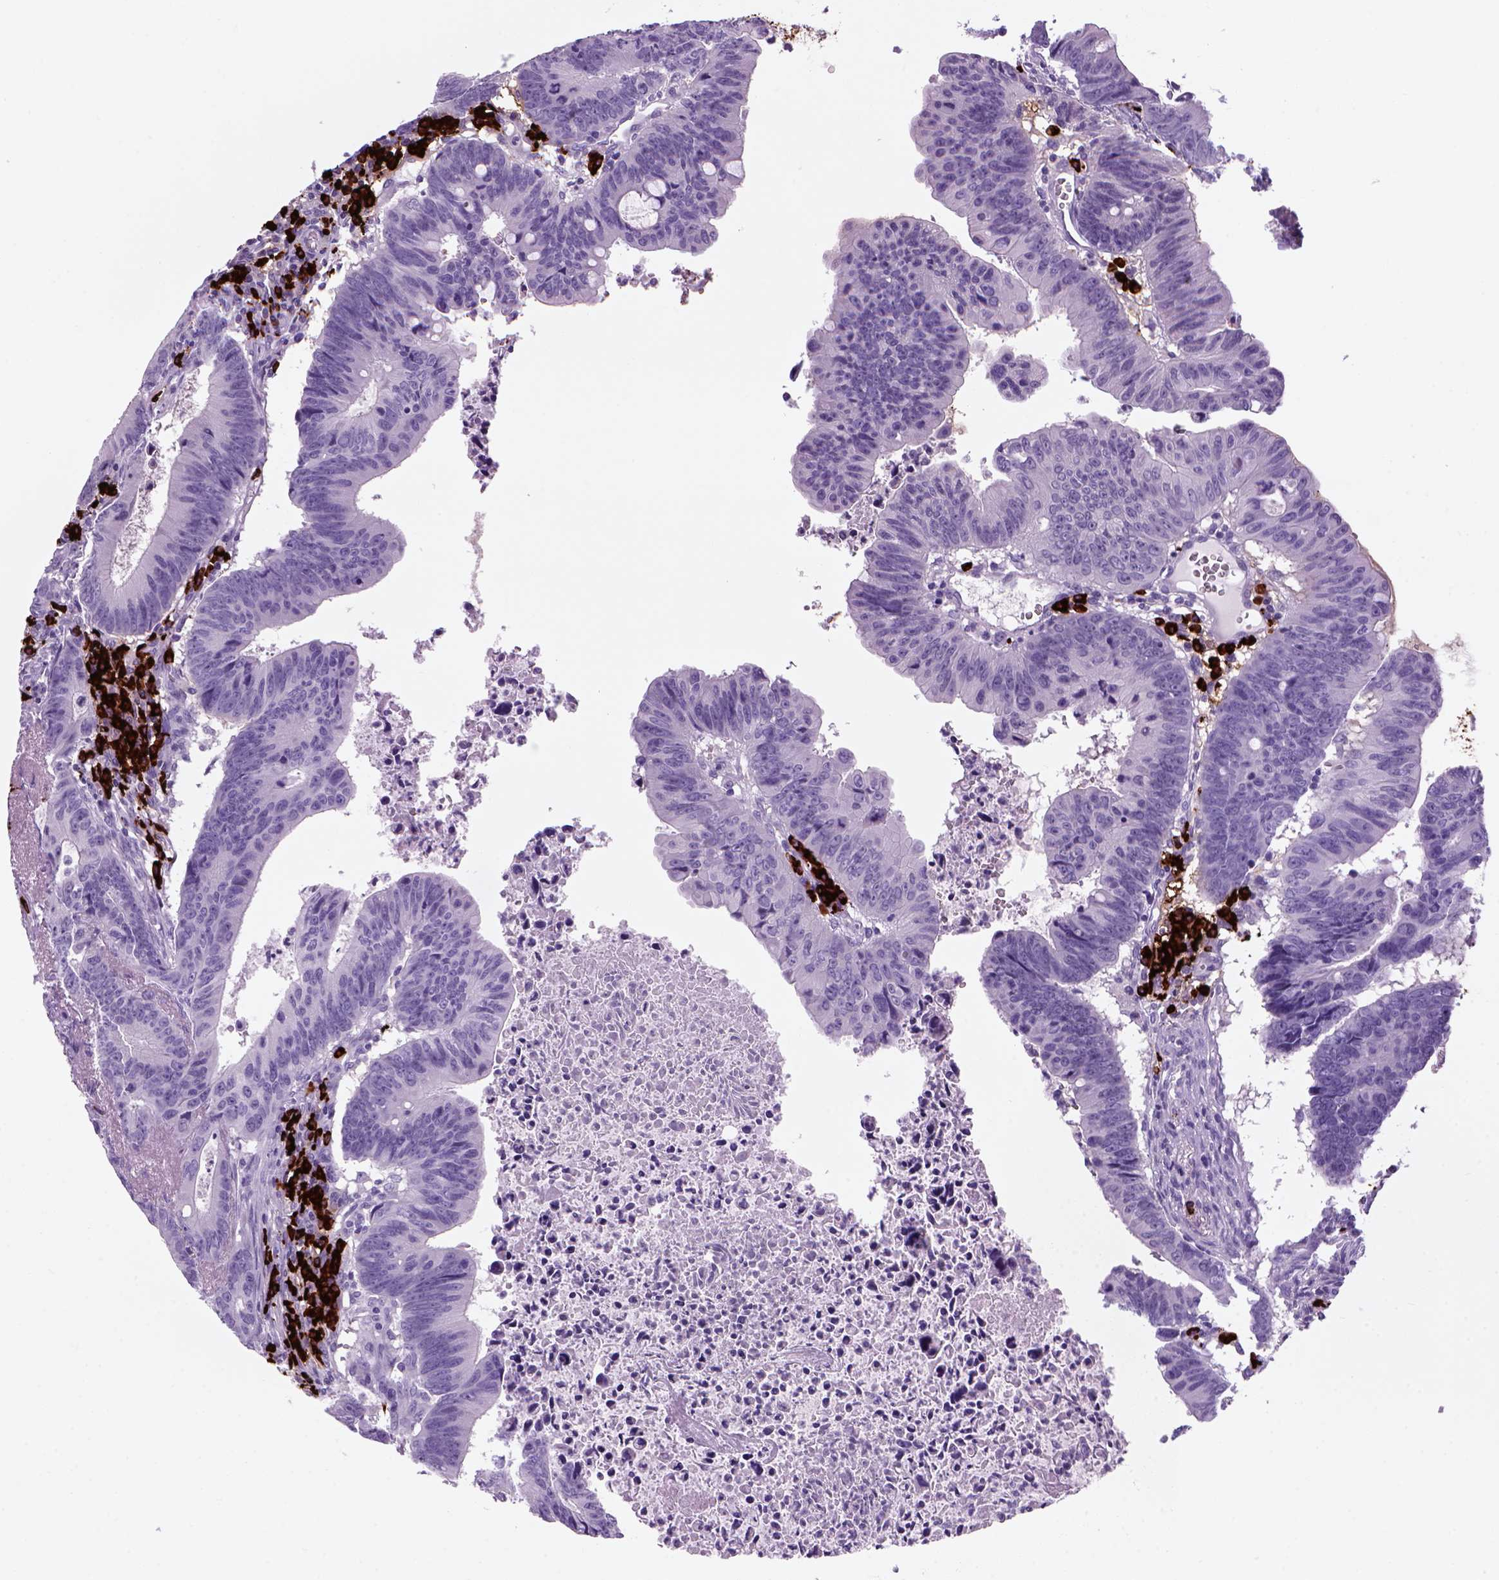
{"staining": {"intensity": "negative", "quantity": "none", "location": "none"}, "tissue": "colorectal cancer", "cell_type": "Tumor cells", "image_type": "cancer", "snomed": [{"axis": "morphology", "description": "Adenocarcinoma, NOS"}, {"axis": "topography", "description": "Colon"}], "caption": "Colorectal cancer stained for a protein using immunohistochemistry displays no staining tumor cells.", "gene": "MZB1", "patient": {"sex": "female", "age": 87}}